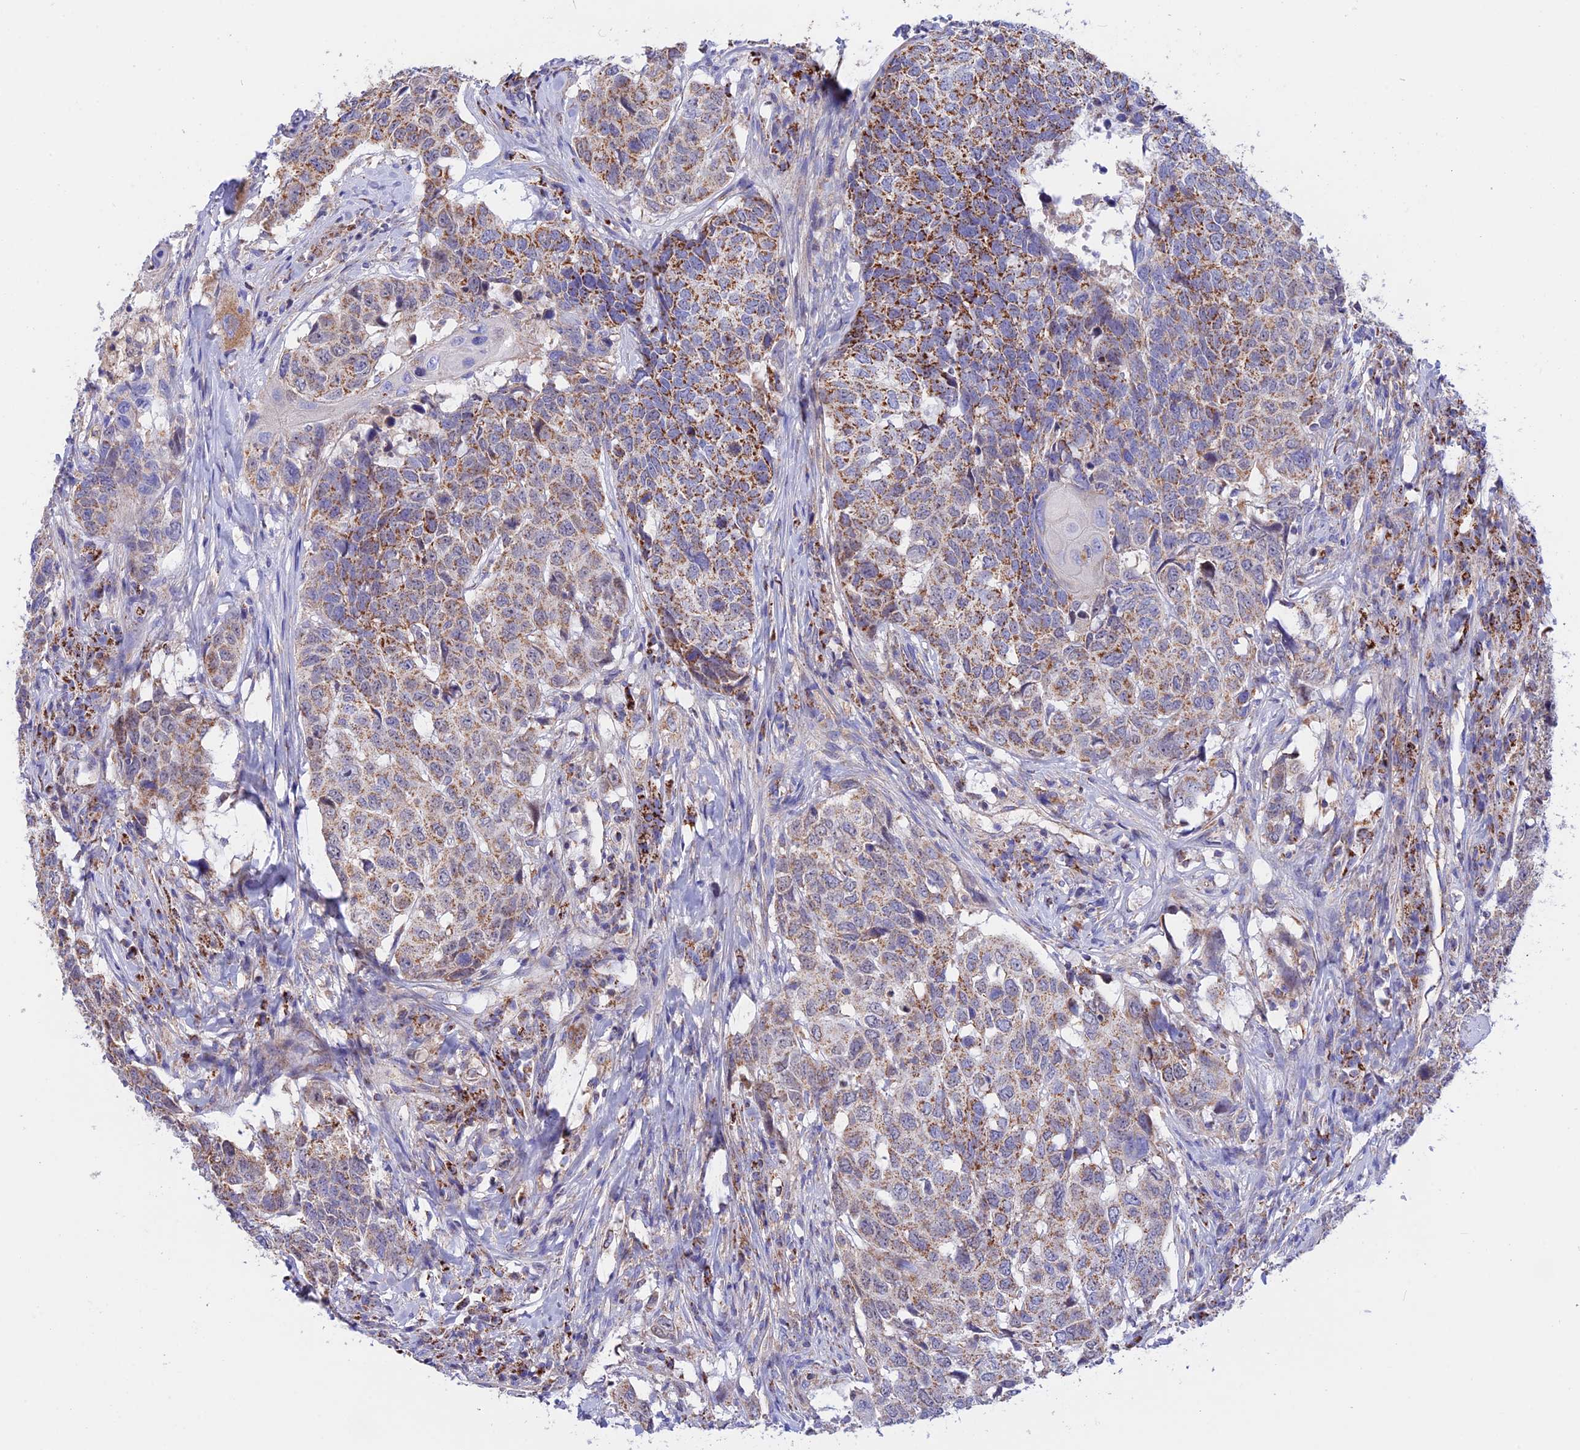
{"staining": {"intensity": "moderate", "quantity": ">75%", "location": "cytoplasmic/membranous"}, "tissue": "head and neck cancer", "cell_type": "Tumor cells", "image_type": "cancer", "snomed": [{"axis": "morphology", "description": "Squamous cell carcinoma, NOS"}, {"axis": "topography", "description": "Head-Neck"}], "caption": "Approximately >75% of tumor cells in head and neck cancer exhibit moderate cytoplasmic/membranous protein expression as visualized by brown immunohistochemical staining.", "gene": "GCDH", "patient": {"sex": "male", "age": 66}}